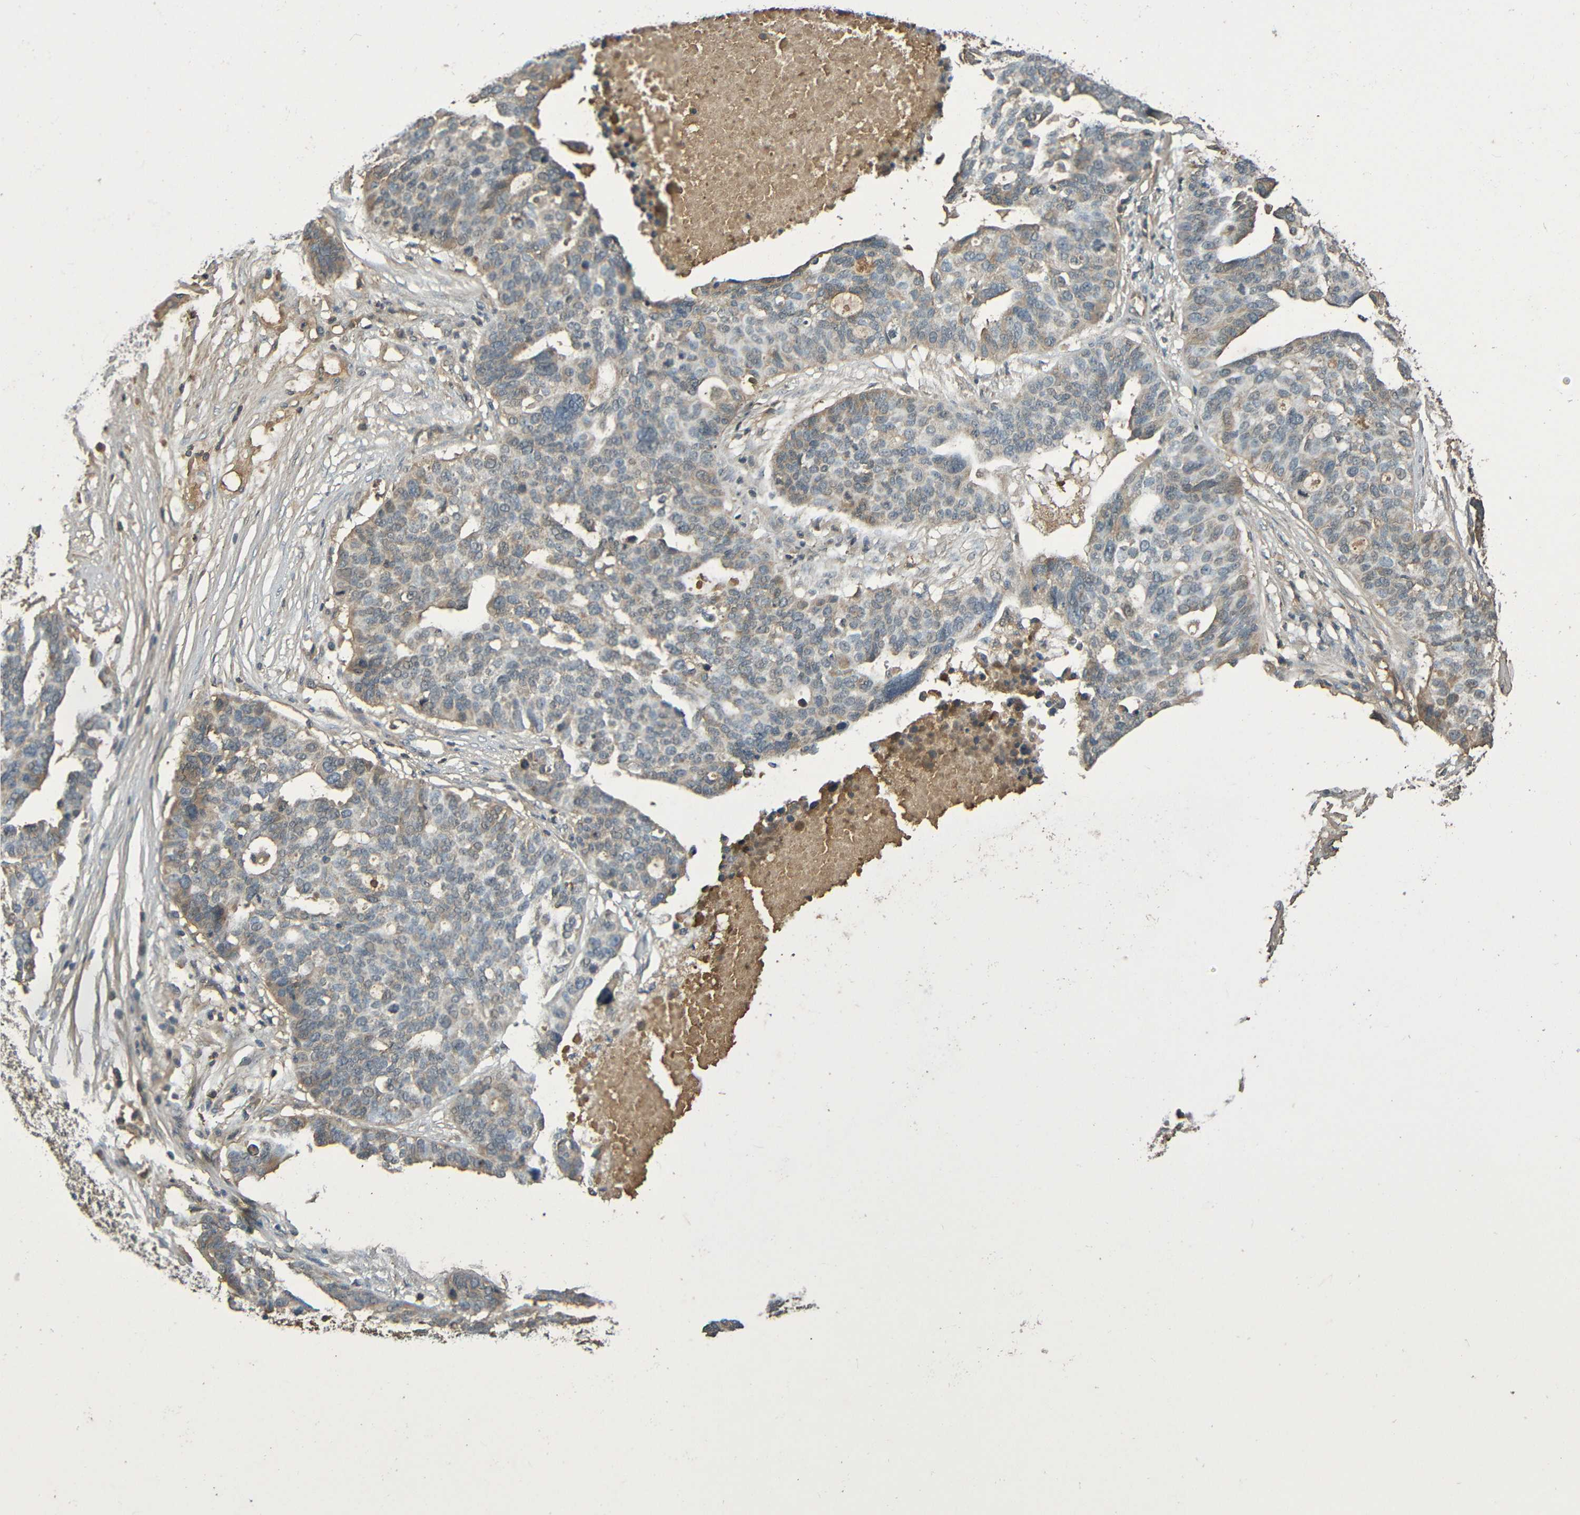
{"staining": {"intensity": "weak", "quantity": ">75%", "location": "cytoplasmic/membranous"}, "tissue": "ovarian cancer", "cell_type": "Tumor cells", "image_type": "cancer", "snomed": [{"axis": "morphology", "description": "Cystadenocarcinoma, serous, NOS"}, {"axis": "topography", "description": "Ovary"}], "caption": "Immunohistochemical staining of ovarian cancer (serous cystadenocarcinoma) reveals weak cytoplasmic/membranous protein expression in about >75% of tumor cells.", "gene": "C1QA", "patient": {"sex": "female", "age": 59}}